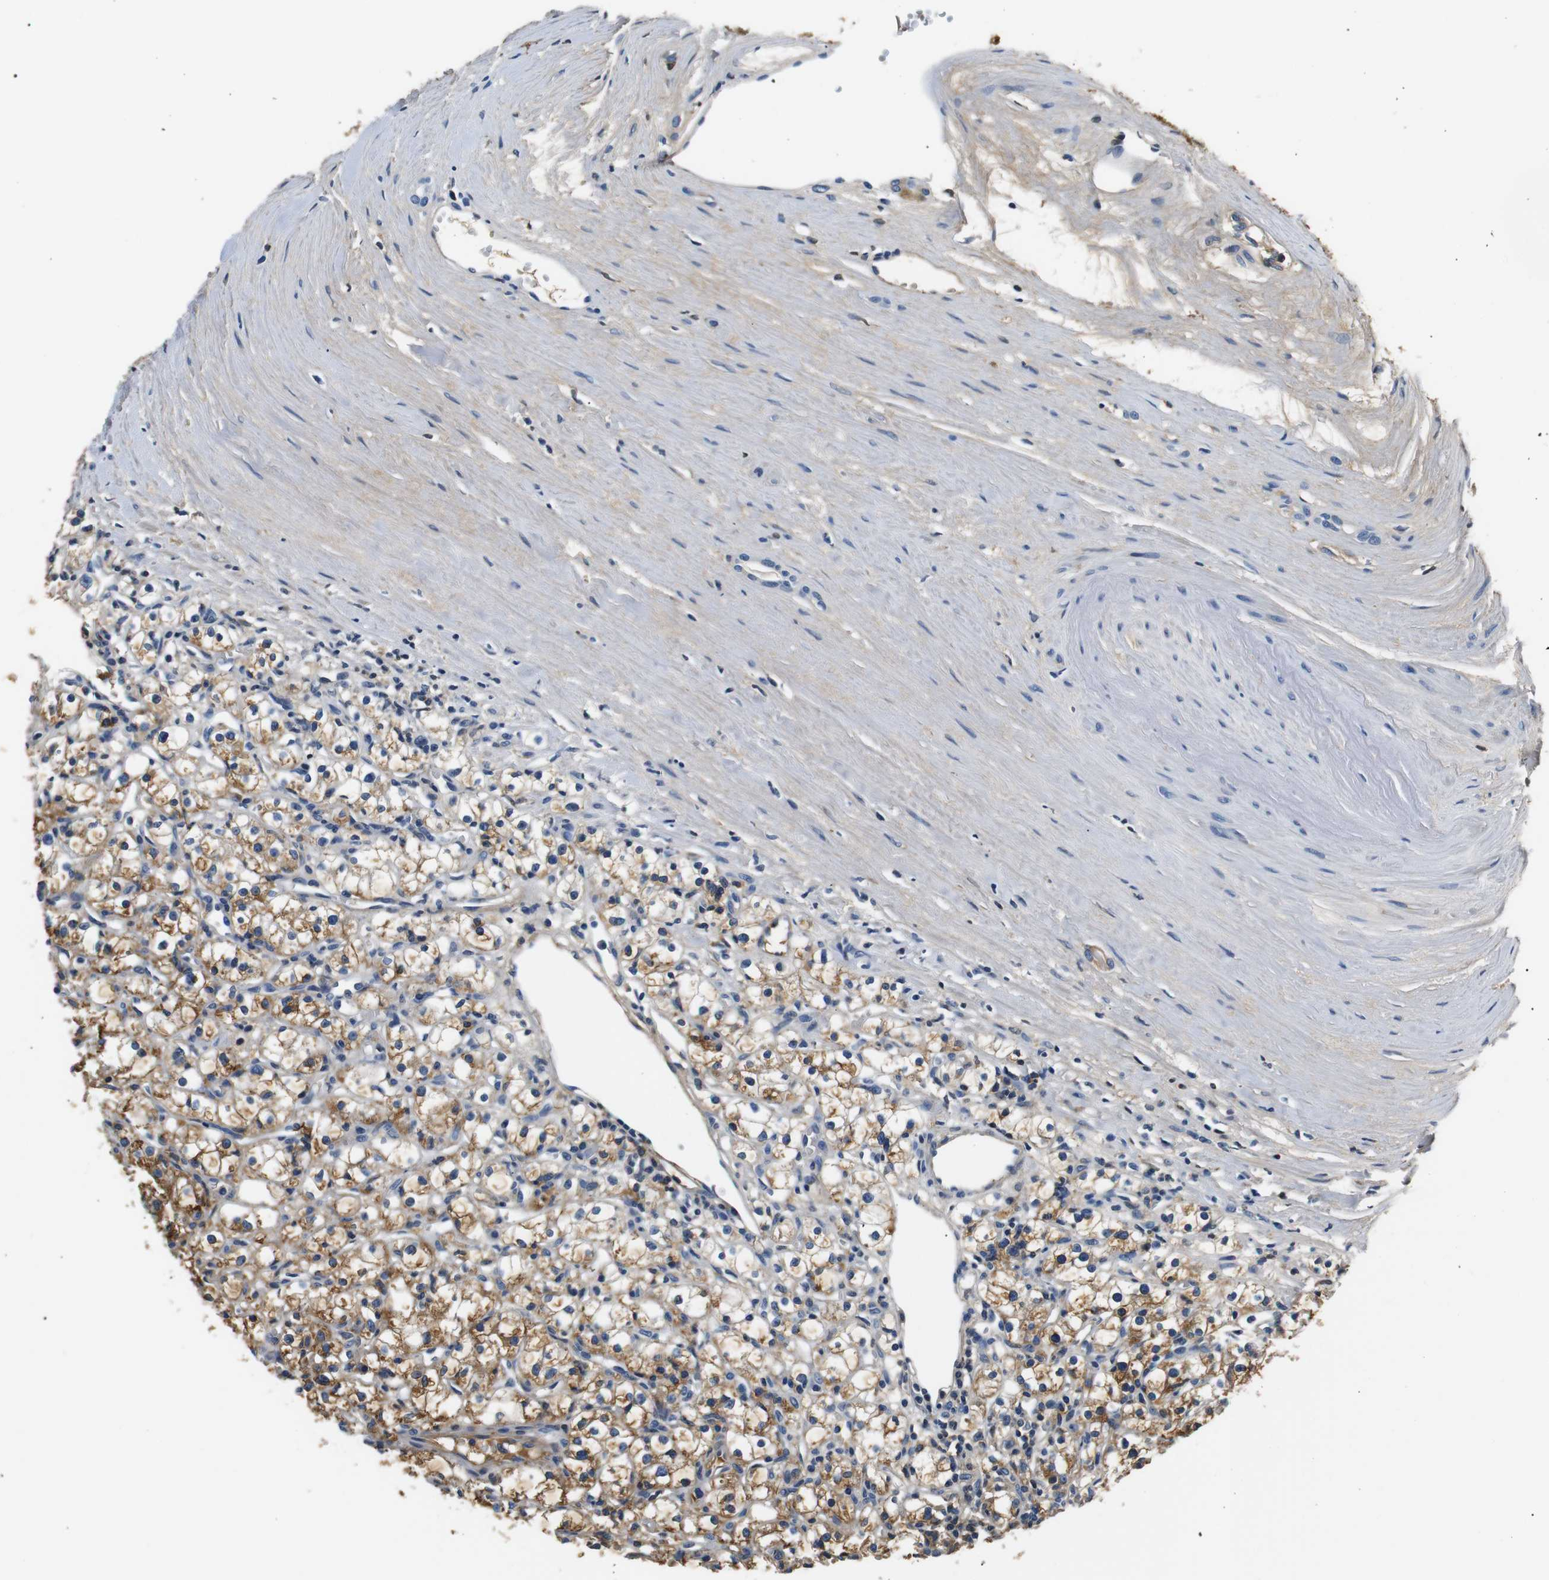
{"staining": {"intensity": "moderate", "quantity": ">75%", "location": "cytoplasmic/membranous"}, "tissue": "renal cancer", "cell_type": "Tumor cells", "image_type": "cancer", "snomed": [{"axis": "morphology", "description": "Adenocarcinoma, NOS"}, {"axis": "topography", "description": "Kidney"}], "caption": "A high-resolution histopathology image shows immunohistochemistry (IHC) staining of renal cancer (adenocarcinoma), which exhibits moderate cytoplasmic/membranous positivity in about >75% of tumor cells.", "gene": "LHCGR", "patient": {"sex": "male", "age": 56}}